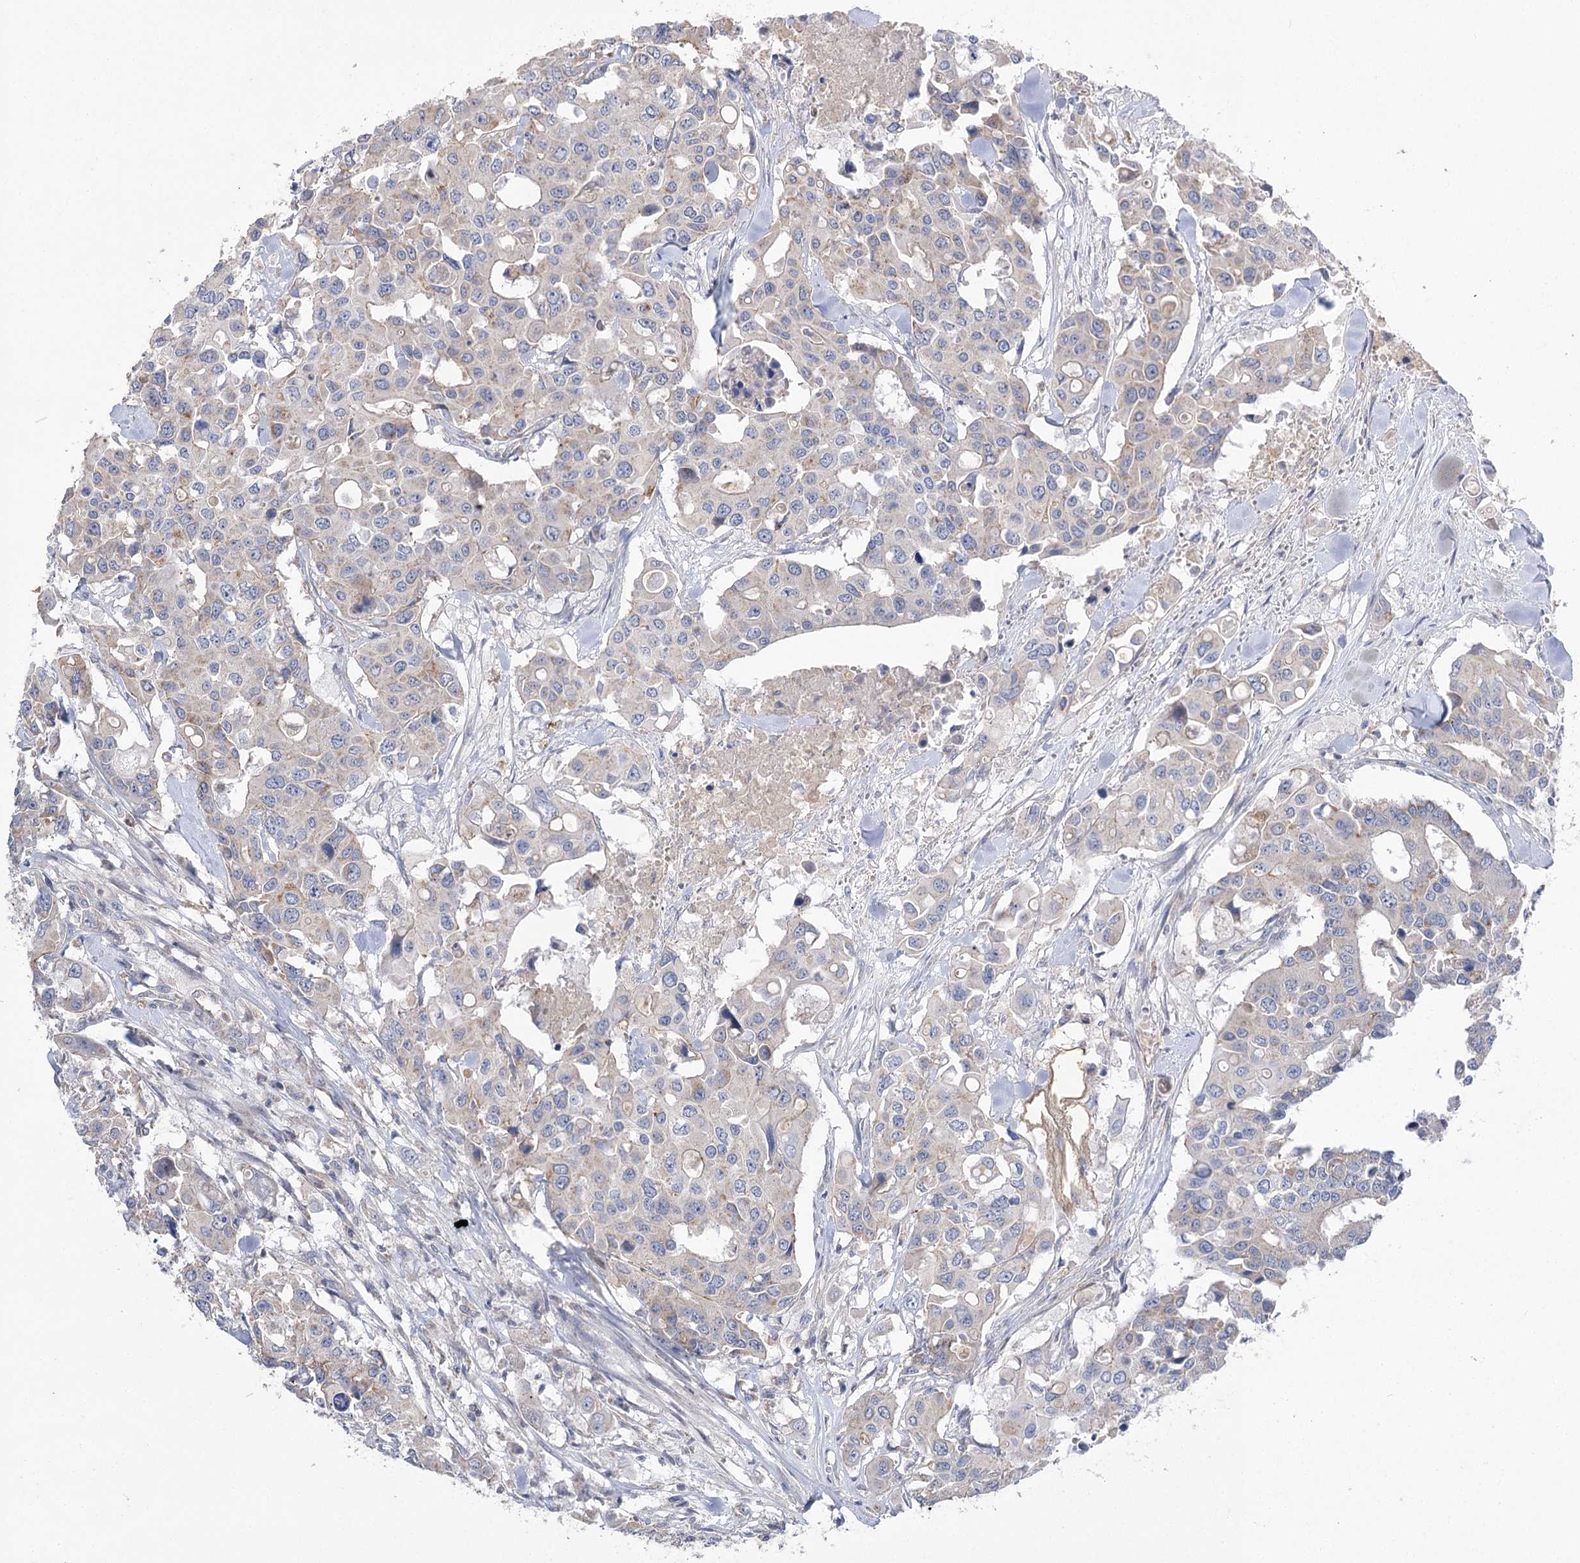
{"staining": {"intensity": "weak", "quantity": "<25%", "location": "cytoplasmic/membranous"}, "tissue": "colorectal cancer", "cell_type": "Tumor cells", "image_type": "cancer", "snomed": [{"axis": "morphology", "description": "Adenocarcinoma, NOS"}, {"axis": "topography", "description": "Colon"}], "caption": "IHC of colorectal adenocarcinoma exhibits no expression in tumor cells. (Brightfield microscopy of DAB (3,3'-diaminobenzidine) immunohistochemistry (IHC) at high magnification).", "gene": "AURKC", "patient": {"sex": "male", "age": 77}}